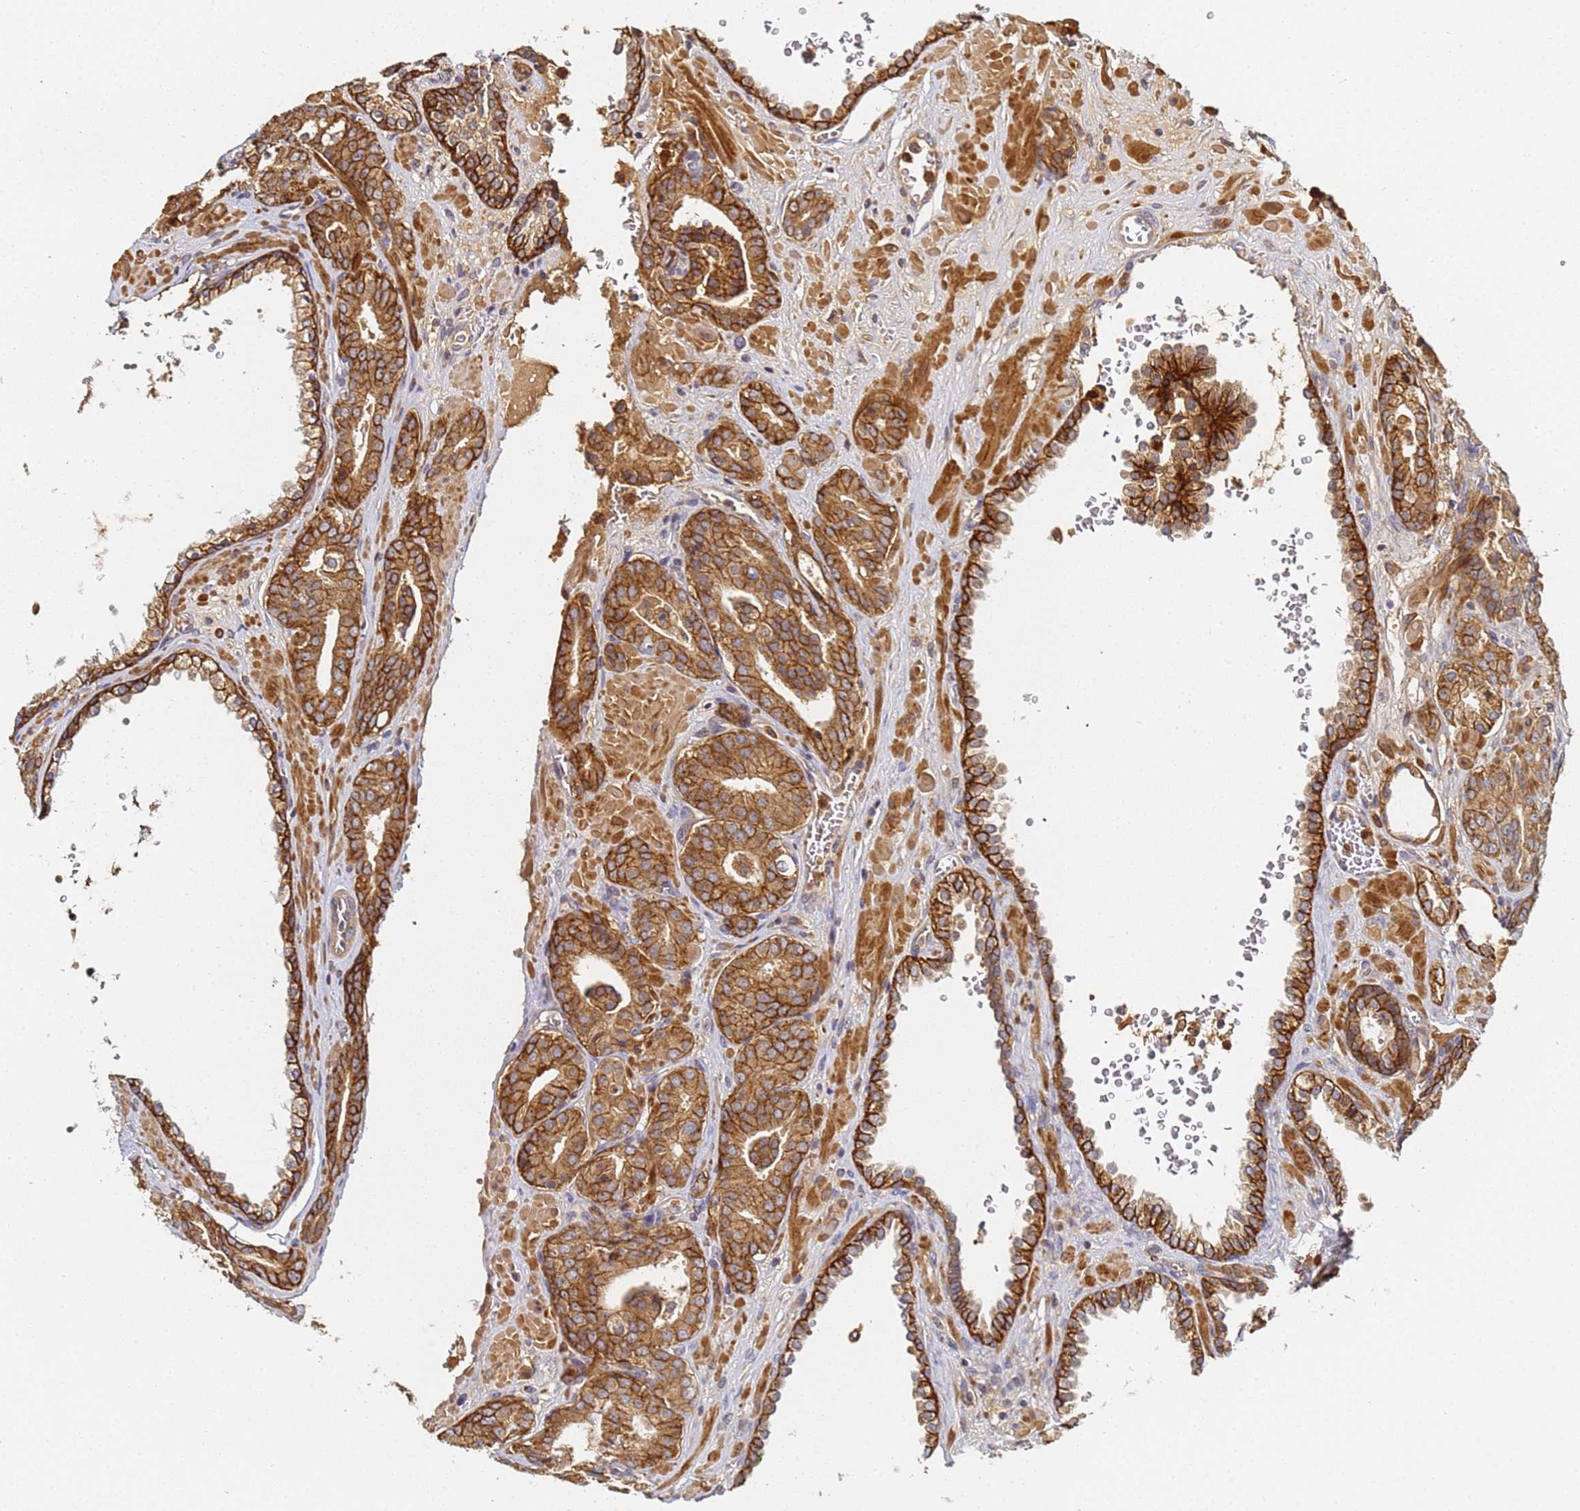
{"staining": {"intensity": "moderate", "quantity": ">75%", "location": "cytoplasmic/membranous"}, "tissue": "prostate cancer", "cell_type": "Tumor cells", "image_type": "cancer", "snomed": [{"axis": "morphology", "description": "Adenocarcinoma, High grade"}, {"axis": "topography", "description": "Prostate"}], "caption": "Protein staining of prostate cancer (high-grade adenocarcinoma) tissue demonstrates moderate cytoplasmic/membranous positivity in approximately >75% of tumor cells.", "gene": "LRRC69", "patient": {"sex": "male", "age": 66}}